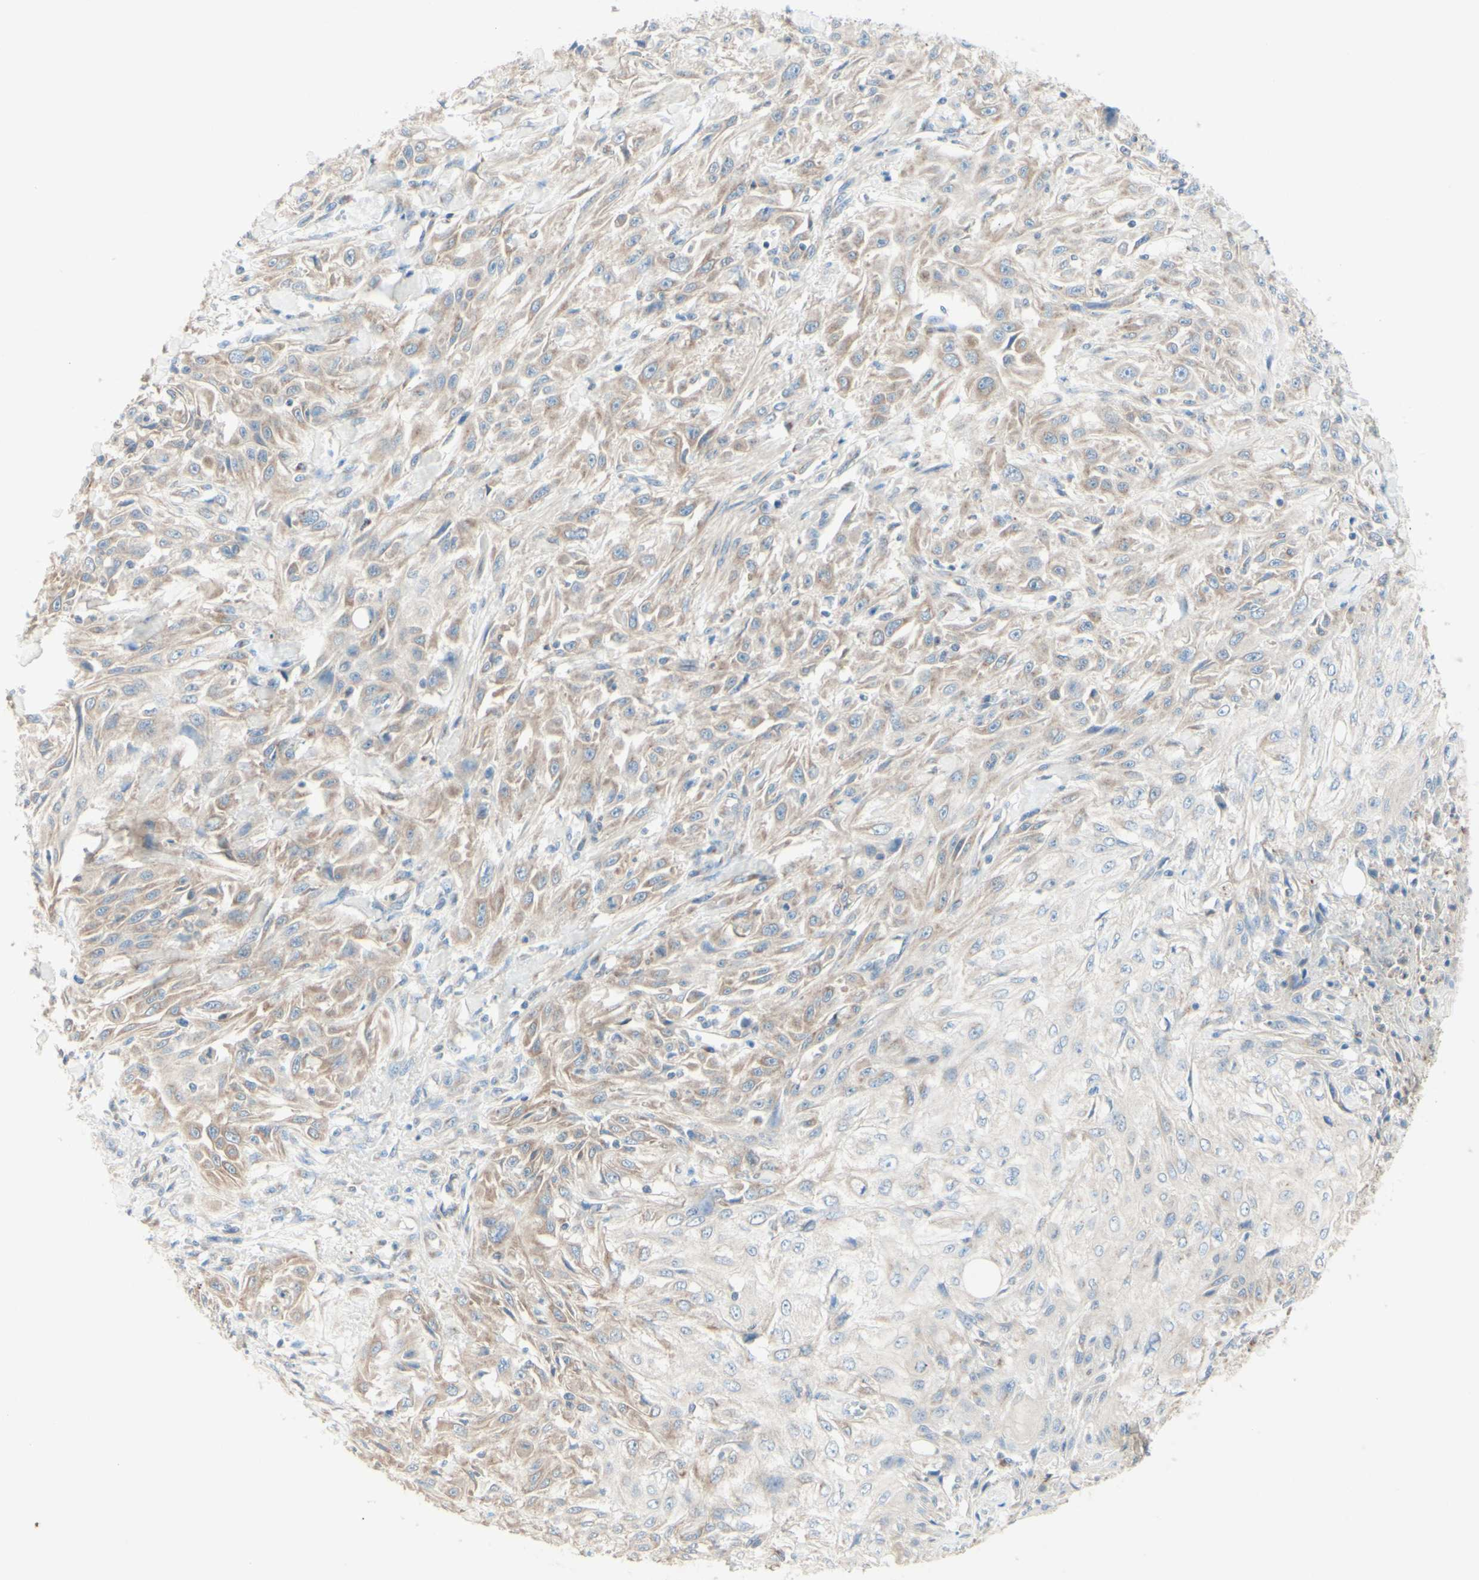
{"staining": {"intensity": "weak", "quantity": ">75%", "location": "cytoplasmic/membranous"}, "tissue": "skin cancer", "cell_type": "Tumor cells", "image_type": "cancer", "snomed": [{"axis": "morphology", "description": "Squamous cell carcinoma, NOS"}, {"axis": "topography", "description": "Skin"}], "caption": "Human squamous cell carcinoma (skin) stained with a brown dye displays weak cytoplasmic/membranous positive positivity in approximately >75% of tumor cells.", "gene": "MTM1", "patient": {"sex": "male", "age": 75}}